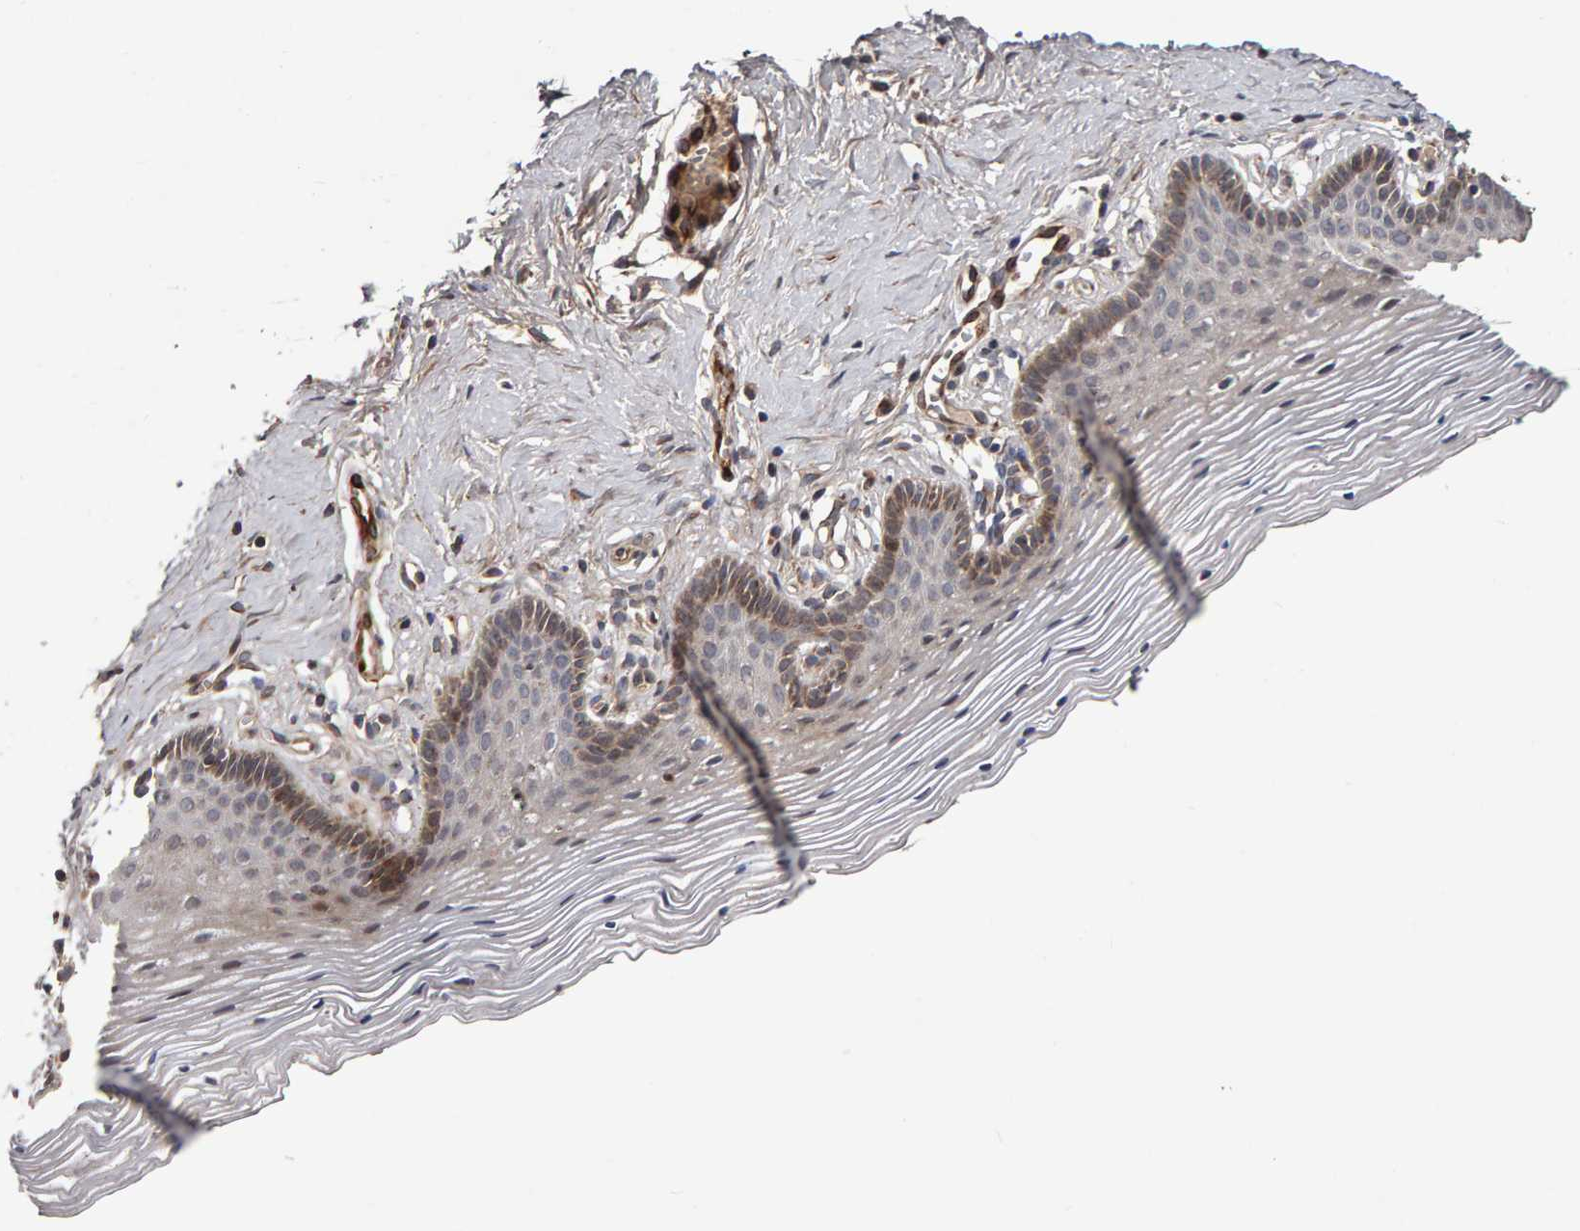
{"staining": {"intensity": "moderate", "quantity": "<25%", "location": "cytoplasmic/membranous"}, "tissue": "vagina", "cell_type": "Squamous epithelial cells", "image_type": "normal", "snomed": [{"axis": "morphology", "description": "Normal tissue, NOS"}, {"axis": "topography", "description": "Vagina"}], "caption": "An image showing moderate cytoplasmic/membranous positivity in approximately <25% of squamous epithelial cells in normal vagina, as visualized by brown immunohistochemical staining.", "gene": "CANT1", "patient": {"sex": "female", "age": 32}}